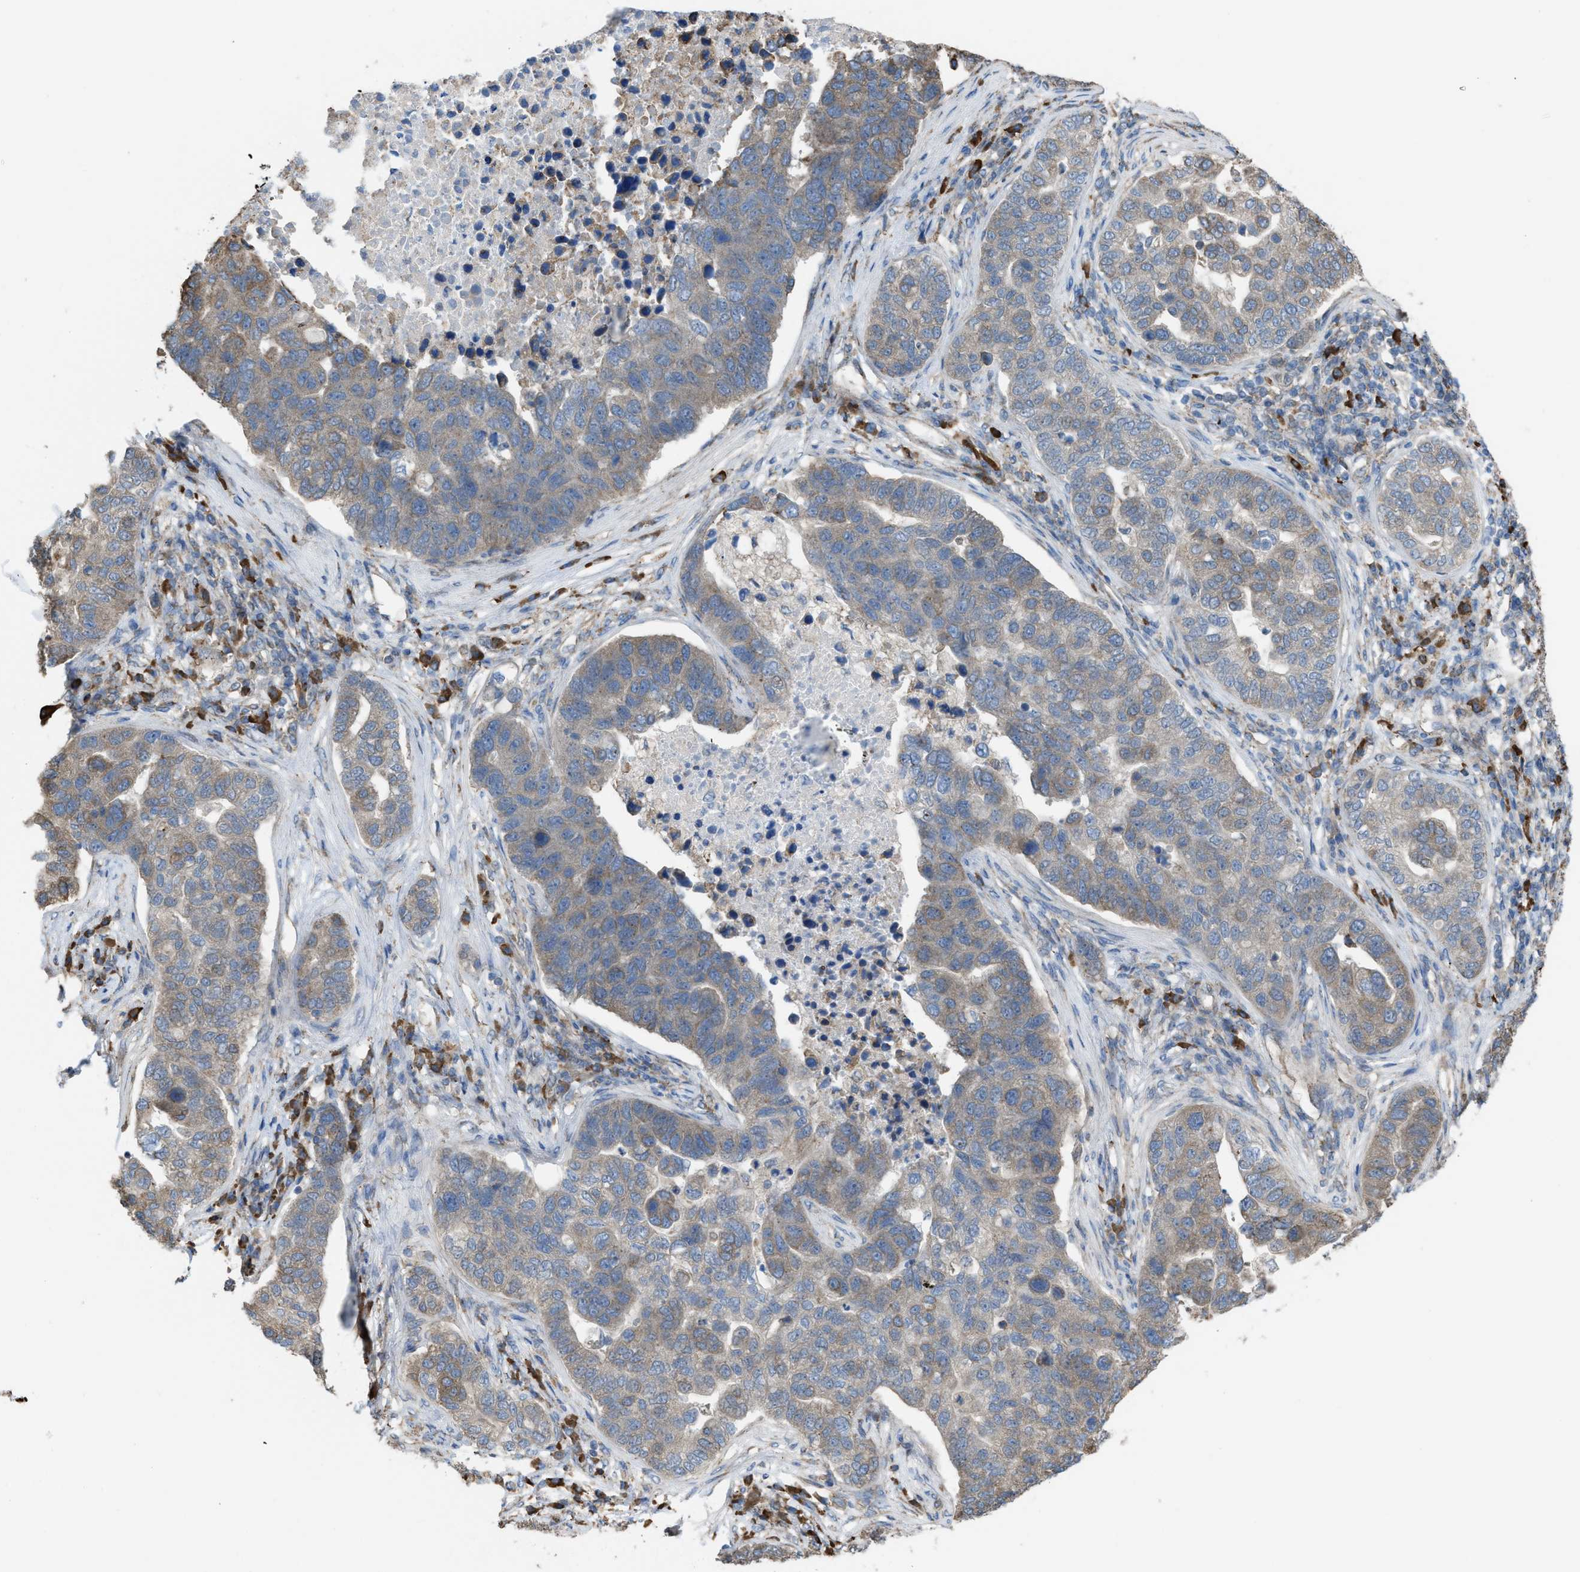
{"staining": {"intensity": "weak", "quantity": "25%-75%", "location": "cytoplasmic/membranous"}, "tissue": "pancreatic cancer", "cell_type": "Tumor cells", "image_type": "cancer", "snomed": [{"axis": "morphology", "description": "Adenocarcinoma, NOS"}, {"axis": "topography", "description": "Pancreas"}], "caption": "The photomicrograph exhibits immunohistochemical staining of adenocarcinoma (pancreatic). There is weak cytoplasmic/membranous staining is present in approximately 25%-75% of tumor cells.", "gene": "PLAA", "patient": {"sex": "female", "age": 61}}